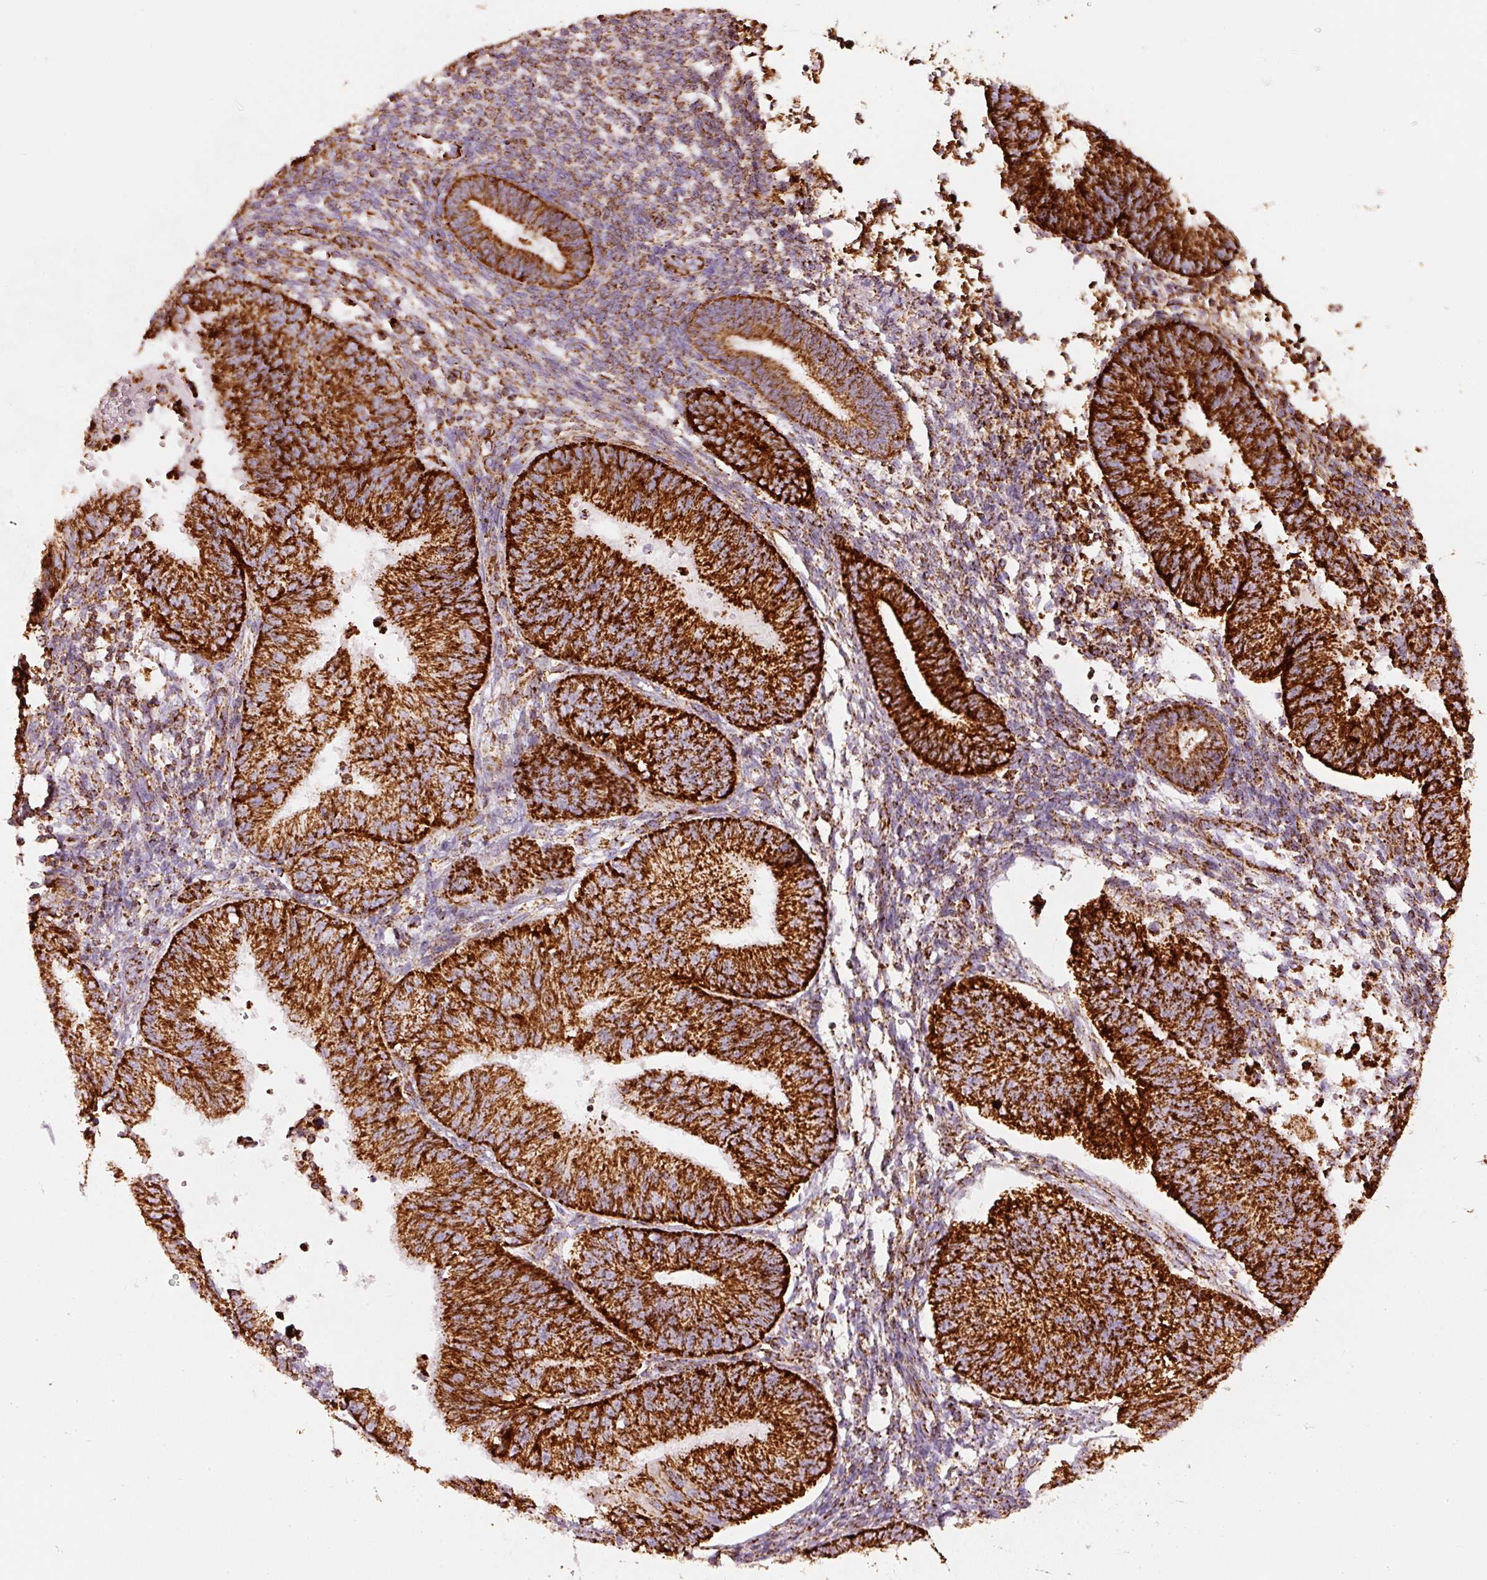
{"staining": {"intensity": "strong", "quantity": ">75%", "location": "cytoplasmic/membranous"}, "tissue": "endometrial cancer", "cell_type": "Tumor cells", "image_type": "cancer", "snomed": [{"axis": "morphology", "description": "Adenocarcinoma, NOS"}, {"axis": "topography", "description": "Endometrium"}], "caption": "The histopathology image demonstrates immunohistochemical staining of adenocarcinoma (endometrial). There is strong cytoplasmic/membranous positivity is identified in about >75% of tumor cells.", "gene": "UQCRC1", "patient": {"sex": "female", "age": 50}}